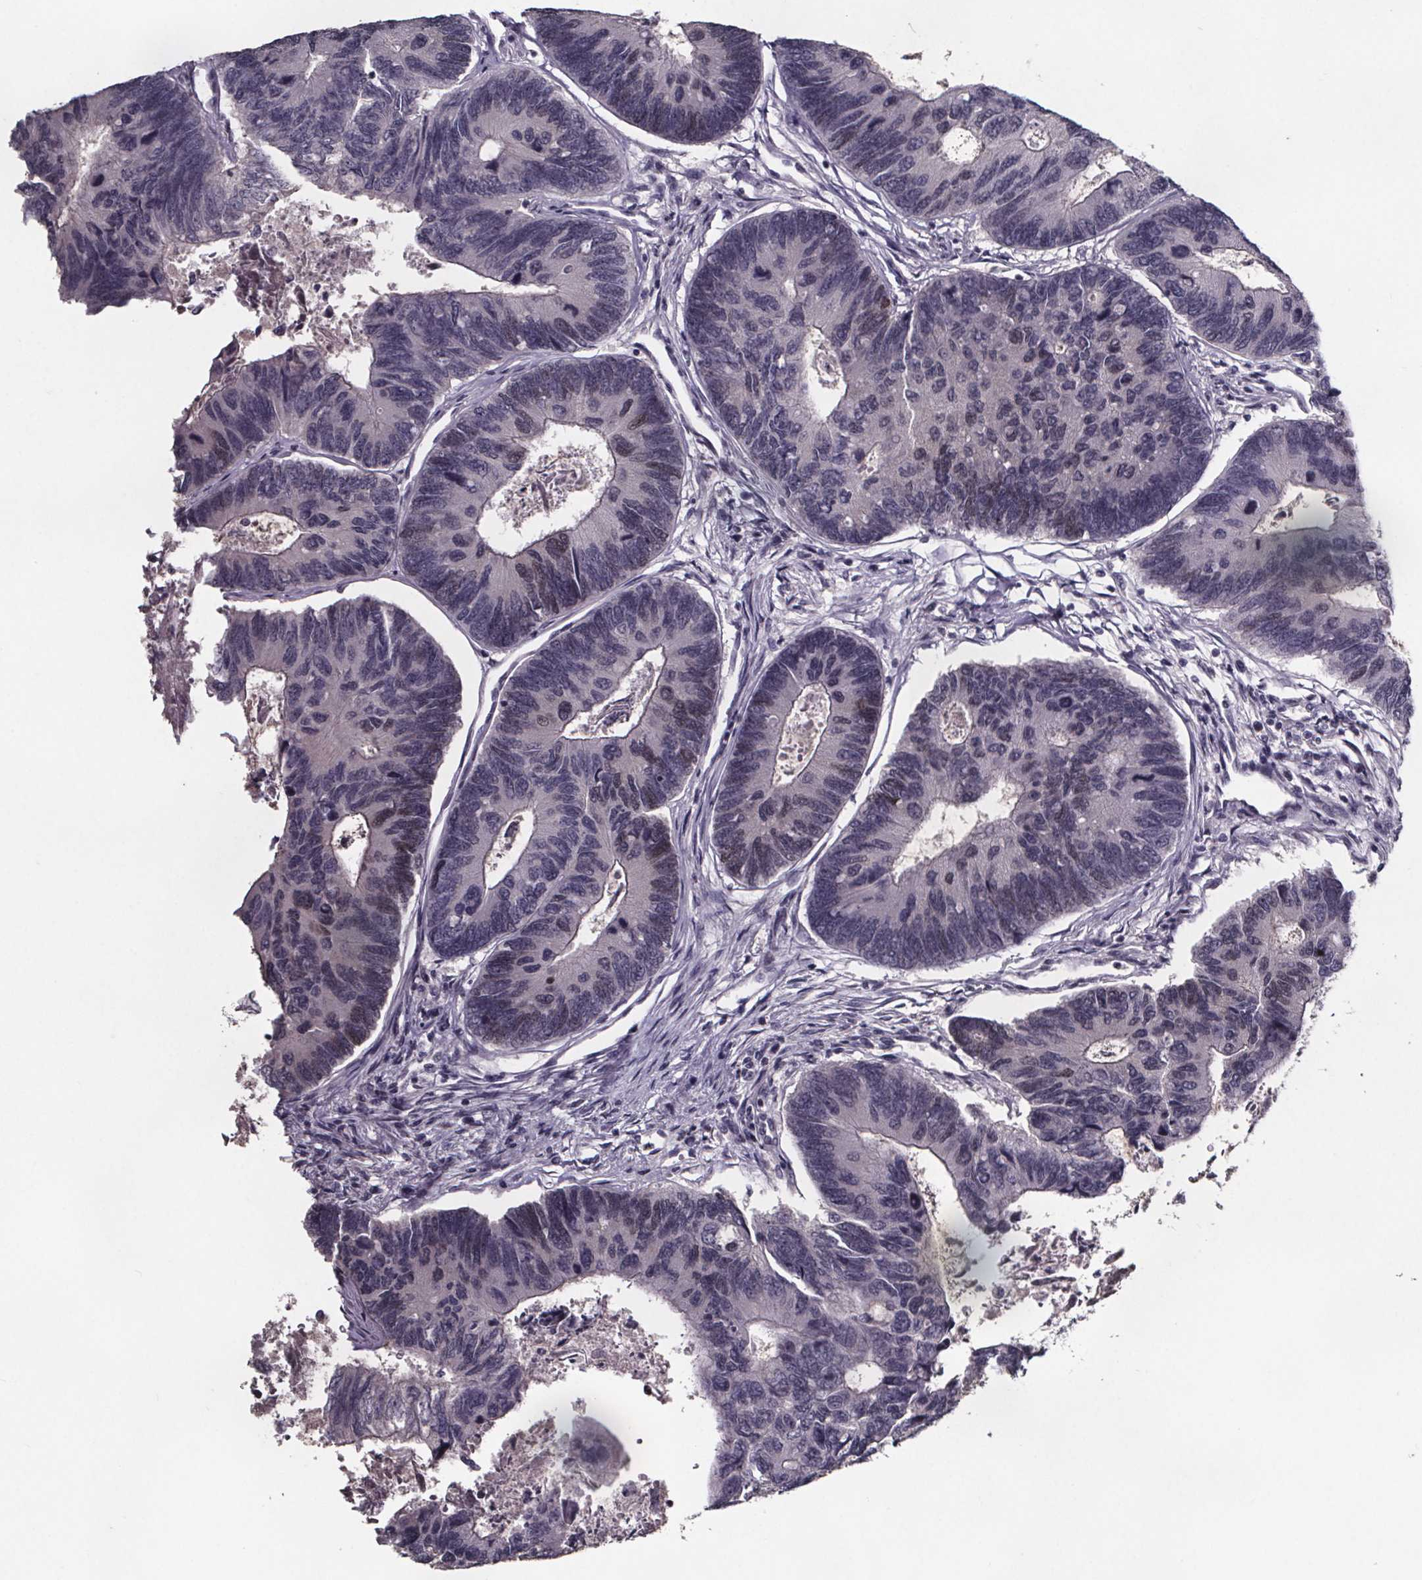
{"staining": {"intensity": "moderate", "quantity": "<25%", "location": "nuclear"}, "tissue": "colorectal cancer", "cell_type": "Tumor cells", "image_type": "cancer", "snomed": [{"axis": "morphology", "description": "Adenocarcinoma, NOS"}, {"axis": "topography", "description": "Colon"}], "caption": "Immunohistochemical staining of colorectal adenocarcinoma reveals low levels of moderate nuclear positivity in approximately <25% of tumor cells.", "gene": "AR", "patient": {"sex": "female", "age": 67}}